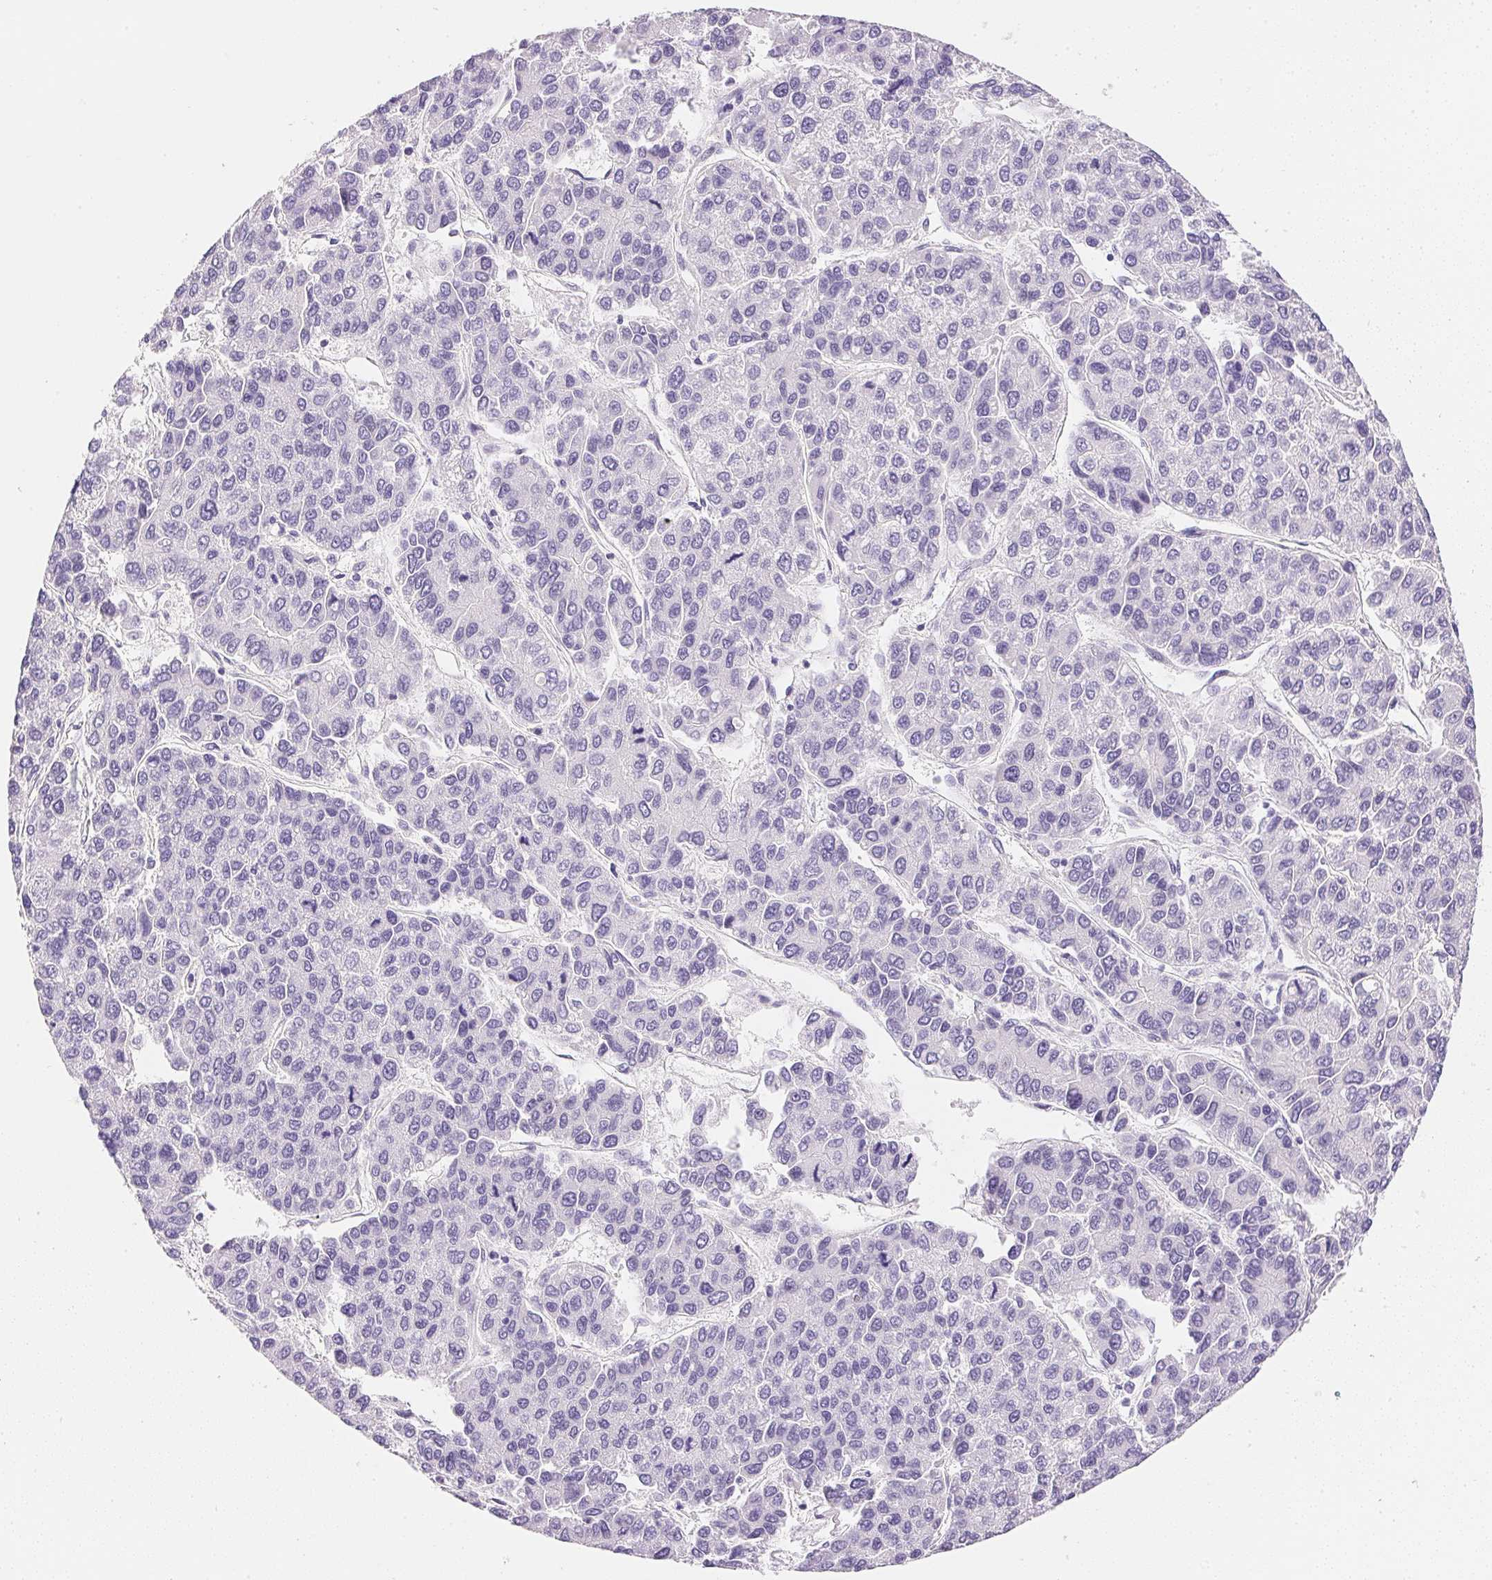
{"staining": {"intensity": "negative", "quantity": "none", "location": "none"}, "tissue": "liver cancer", "cell_type": "Tumor cells", "image_type": "cancer", "snomed": [{"axis": "morphology", "description": "Carcinoma, Hepatocellular, NOS"}, {"axis": "topography", "description": "Liver"}], "caption": "Immunohistochemistry (IHC) histopathology image of neoplastic tissue: hepatocellular carcinoma (liver) stained with DAB reveals no significant protein expression in tumor cells.", "gene": "KCNE2", "patient": {"sex": "female", "age": 66}}